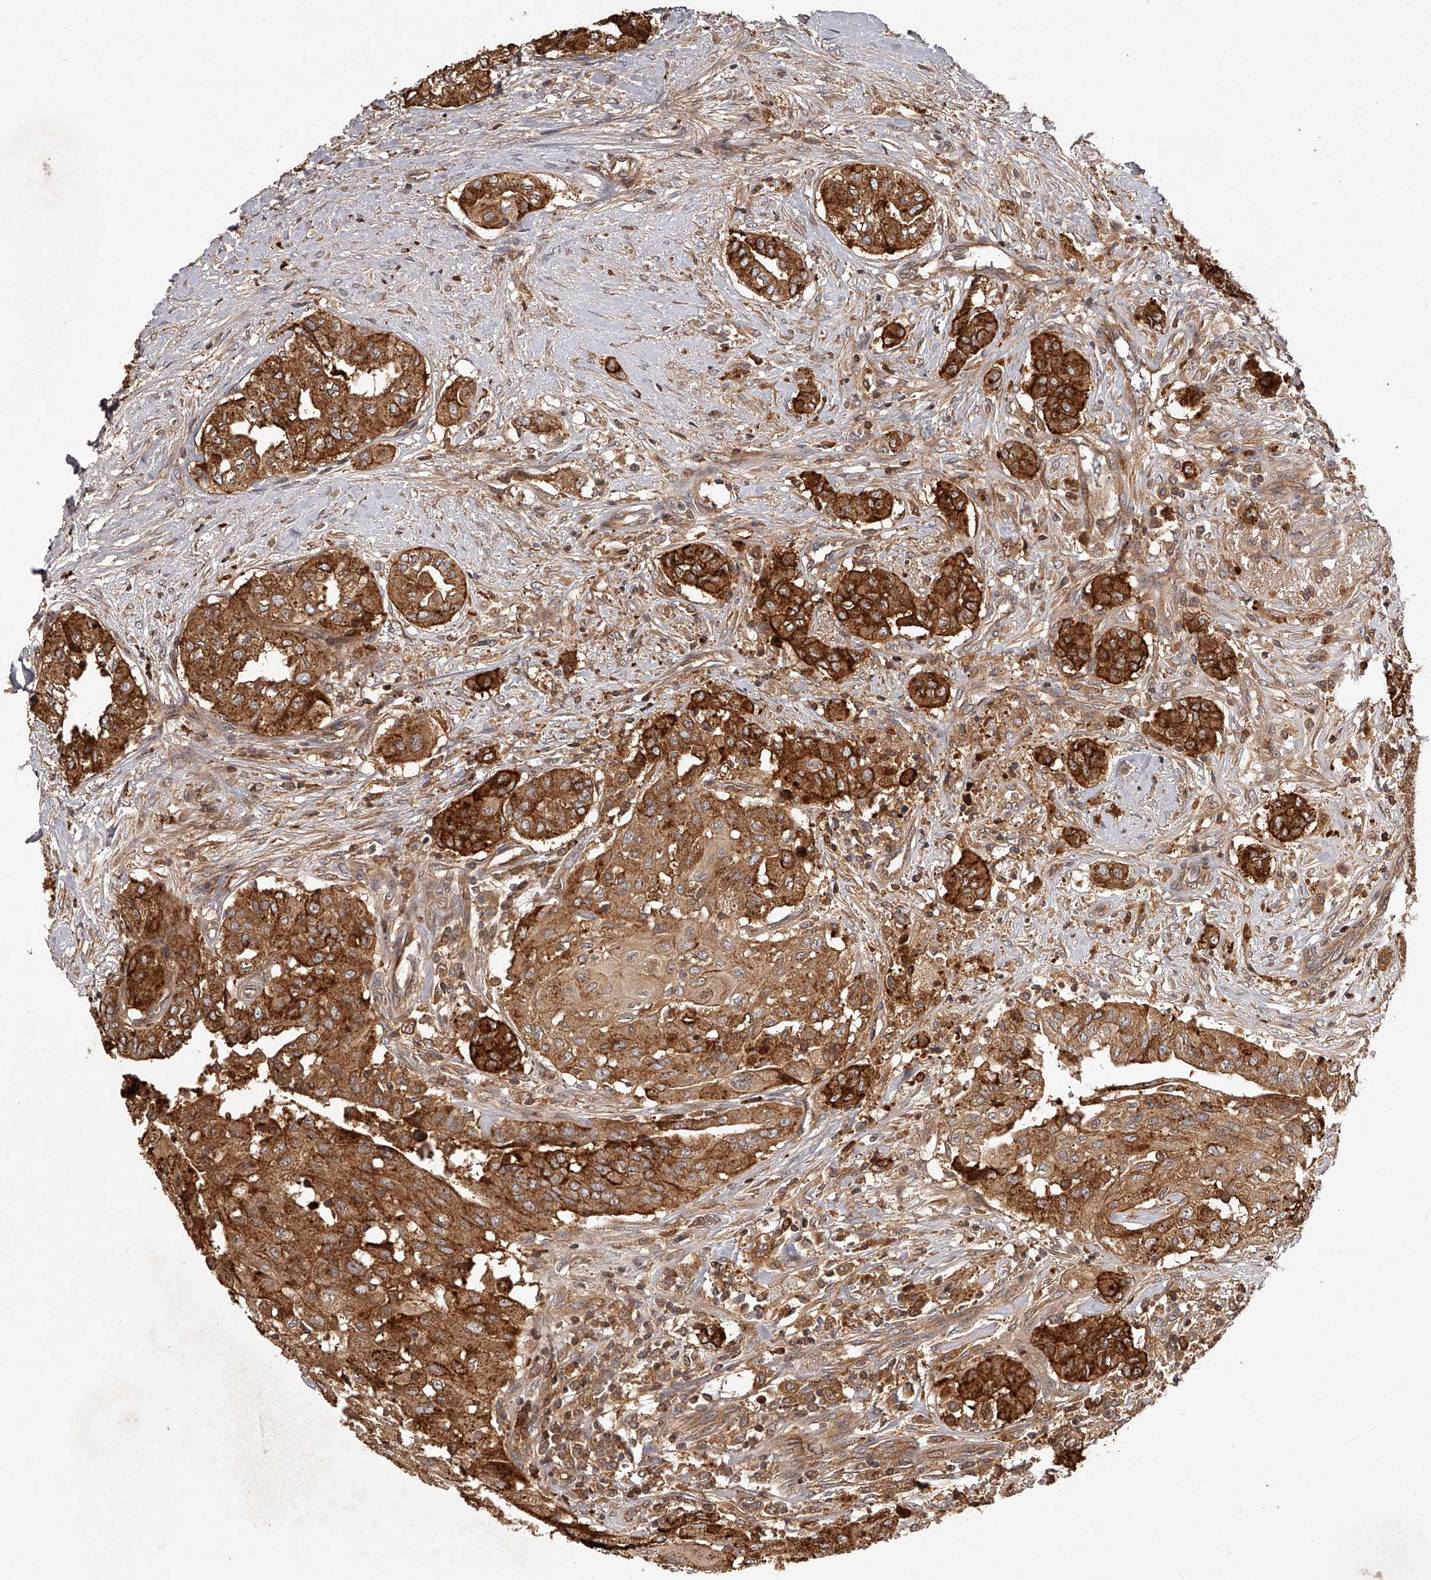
{"staining": {"intensity": "strong", "quantity": ">75%", "location": "cytoplasmic/membranous"}, "tissue": "thyroid cancer", "cell_type": "Tumor cells", "image_type": "cancer", "snomed": [{"axis": "morphology", "description": "Papillary adenocarcinoma, NOS"}, {"axis": "topography", "description": "Thyroid gland"}], "caption": "Strong cytoplasmic/membranous protein expression is identified in approximately >75% of tumor cells in thyroid cancer (papillary adenocarcinoma). Using DAB (brown) and hematoxylin (blue) stains, captured at high magnification using brightfield microscopy.", "gene": "CRYZL1", "patient": {"sex": "female", "age": 59}}